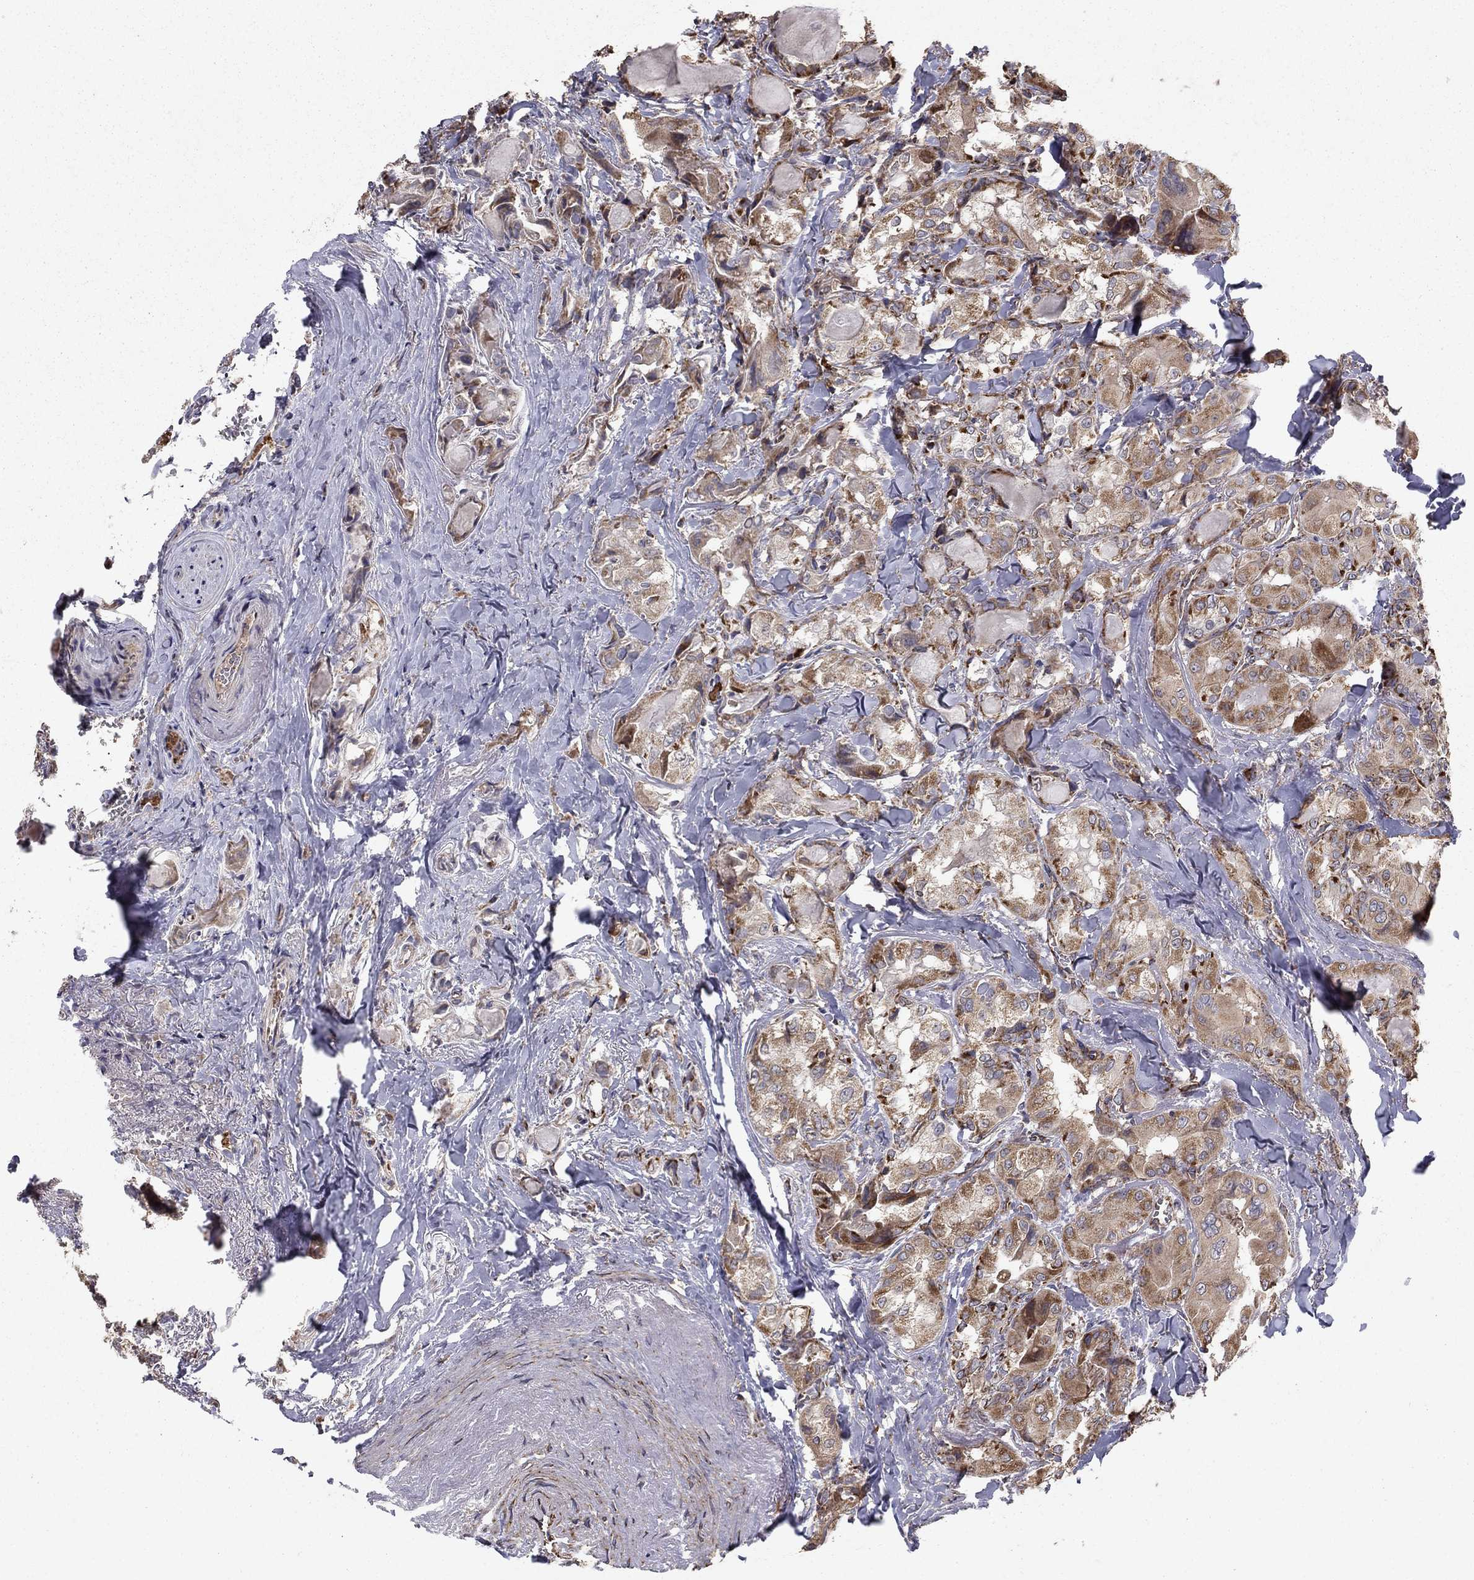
{"staining": {"intensity": "moderate", "quantity": "25%-75%", "location": "cytoplasmic/membranous"}, "tissue": "thyroid cancer", "cell_type": "Tumor cells", "image_type": "cancer", "snomed": [{"axis": "morphology", "description": "Normal tissue, NOS"}, {"axis": "morphology", "description": "Papillary adenocarcinoma, NOS"}, {"axis": "topography", "description": "Thyroid gland"}], "caption": "Brown immunohistochemical staining in human thyroid papillary adenocarcinoma exhibits moderate cytoplasmic/membranous expression in about 25%-75% of tumor cells.", "gene": "NDUFS8", "patient": {"sex": "female", "age": 66}}